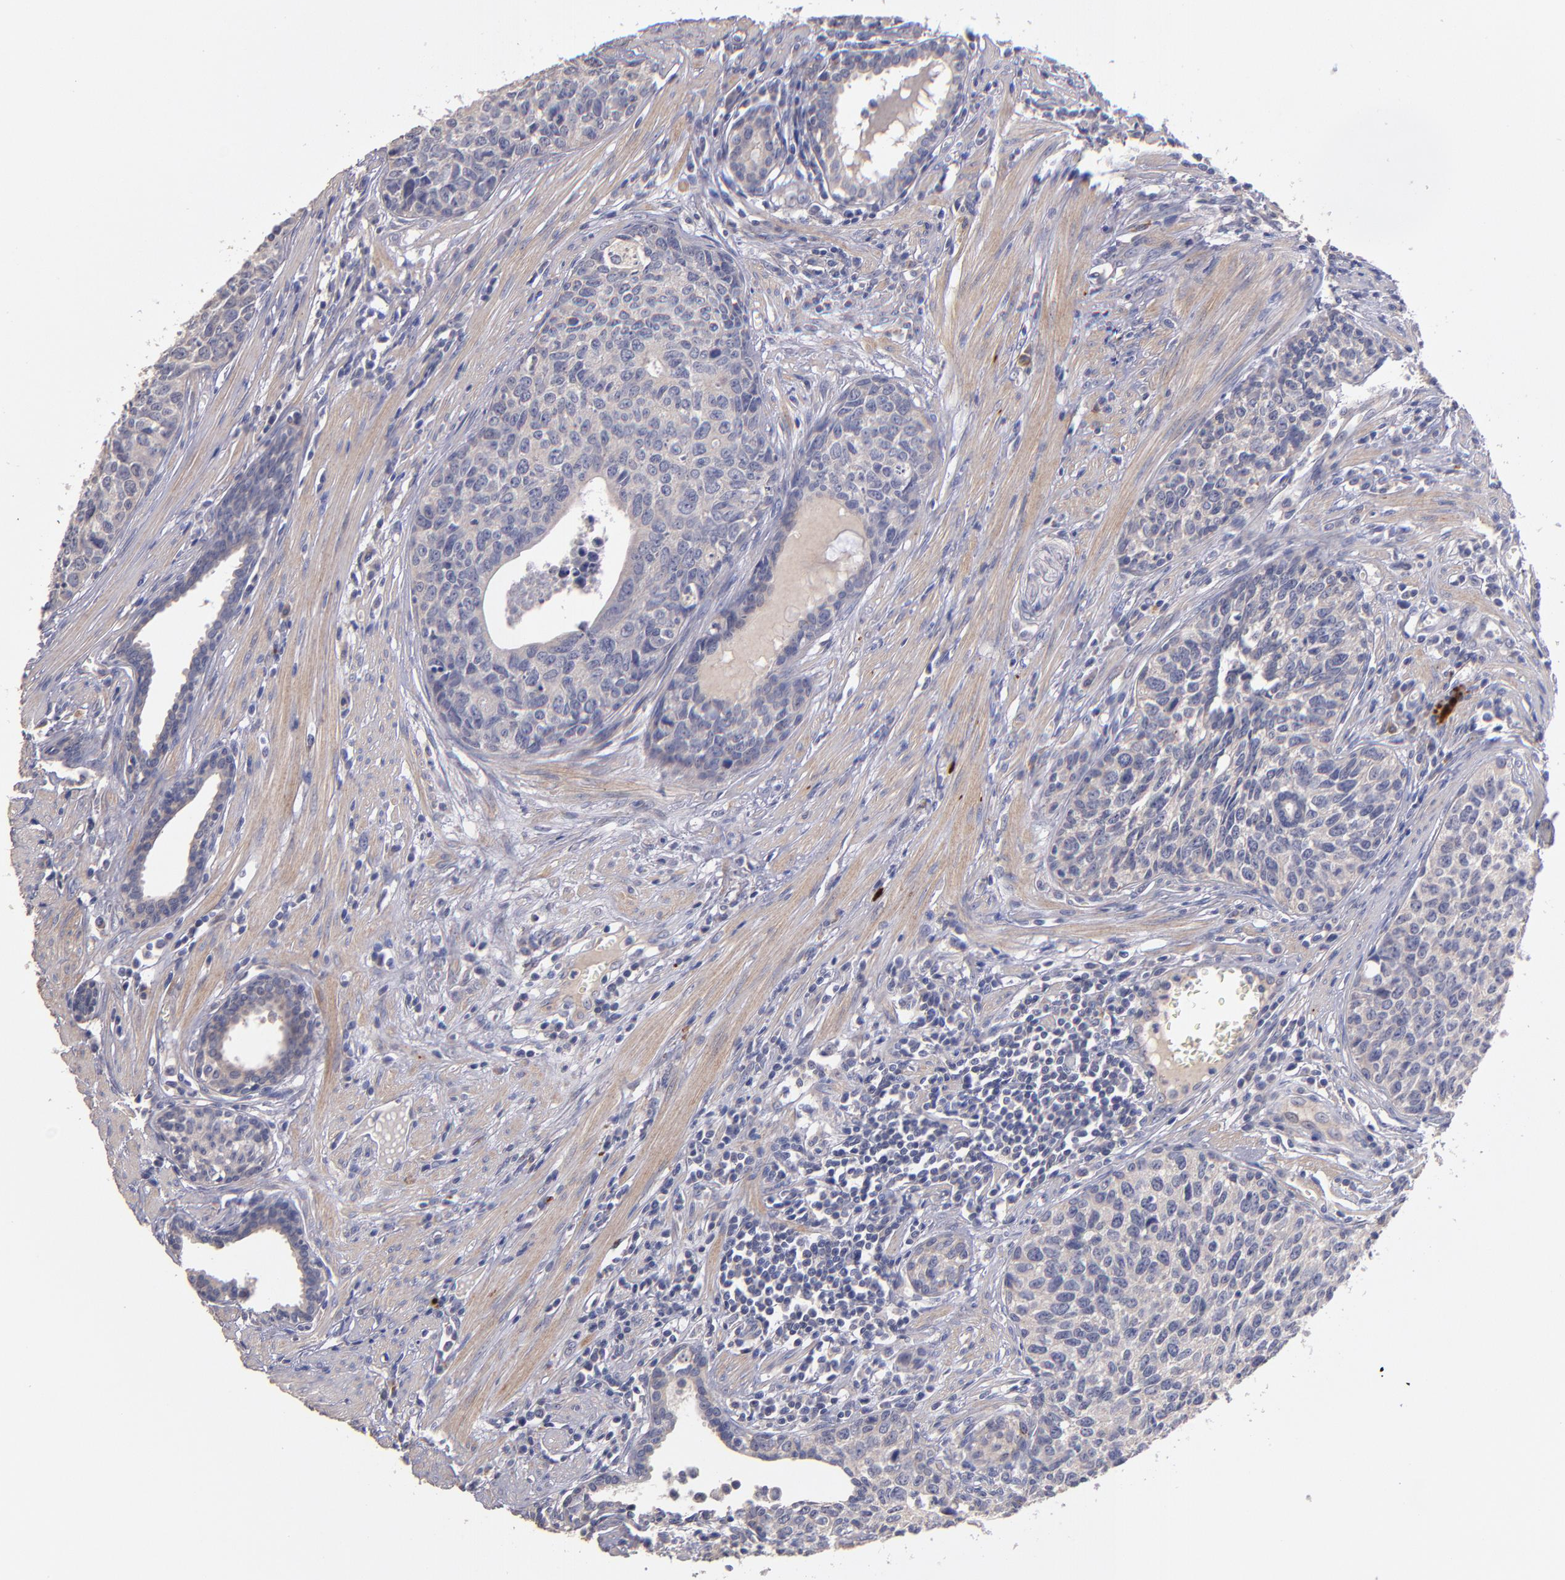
{"staining": {"intensity": "weak", "quantity": ">75%", "location": "cytoplasmic/membranous"}, "tissue": "urothelial cancer", "cell_type": "Tumor cells", "image_type": "cancer", "snomed": [{"axis": "morphology", "description": "Urothelial carcinoma, High grade"}, {"axis": "topography", "description": "Urinary bladder"}], "caption": "Brown immunohistochemical staining in human high-grade urothelial carcinoma demonstrates weak cytoplasmic/membranous staining in approximately >75% of tumor cells.", "gene": "MAGEE1", "patient": {"sex": "male", "age": 81}}